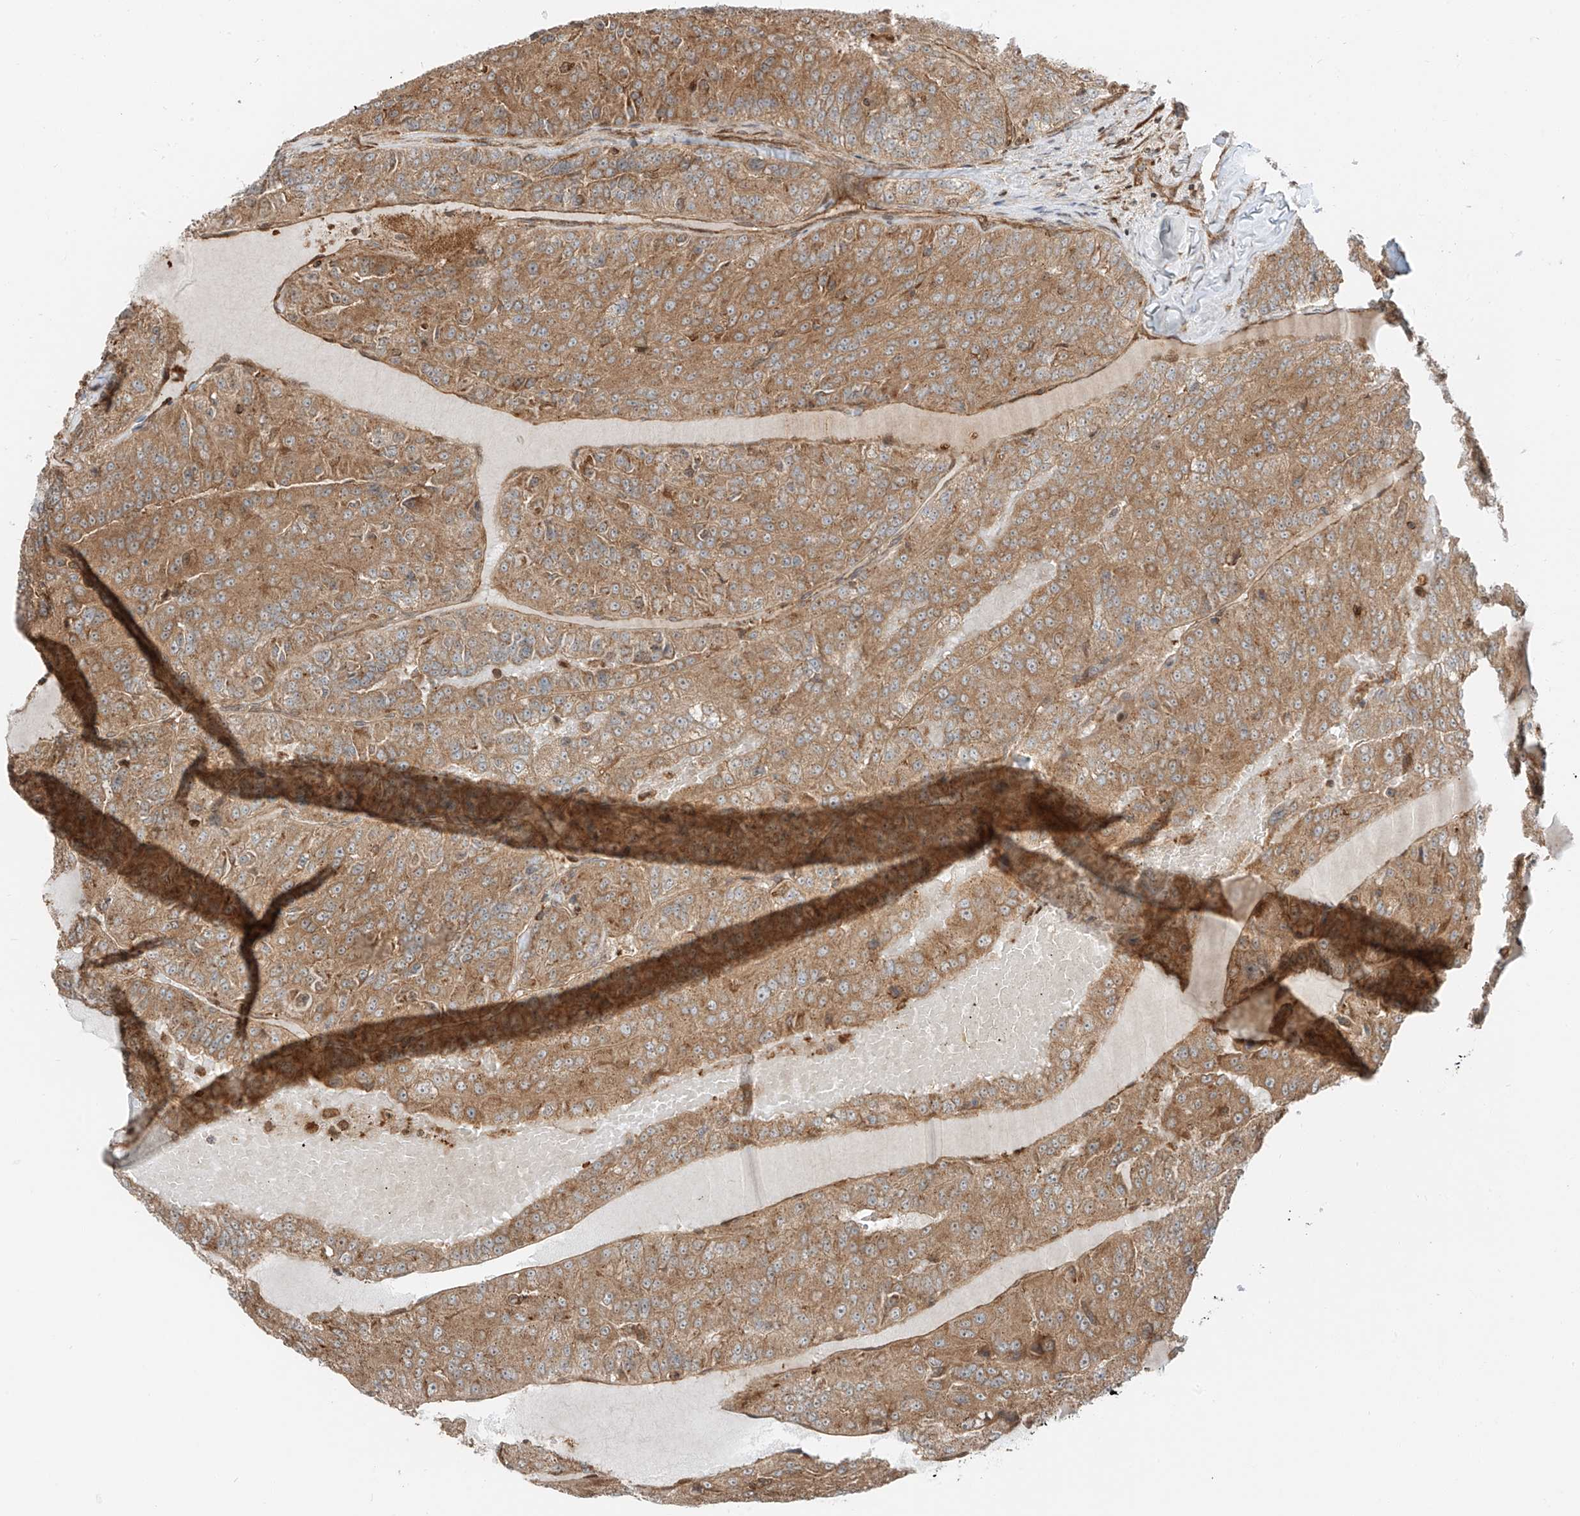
{"staining": {"intensity": "moderate", "quantity": ">75%", "location": "cytoplasmic/membranous"}, "tissue": "renal cancer", "cell_type": "Tumor cells", "image_type": "cancer", "snomed": [{"axis": "morphology", "description": "Adenocarcinoma, NOS"}, {"axis": "topography", "description": "Kidney"}], "caption": "Protein expression analysis of human renal cancer (adenocarcinoma) reveals moderate cytoplasmic/membranous positivity in approximately >75% of tumor cells.", "gene": "USP48", "patient": {"sex": "female", "age": 63}}